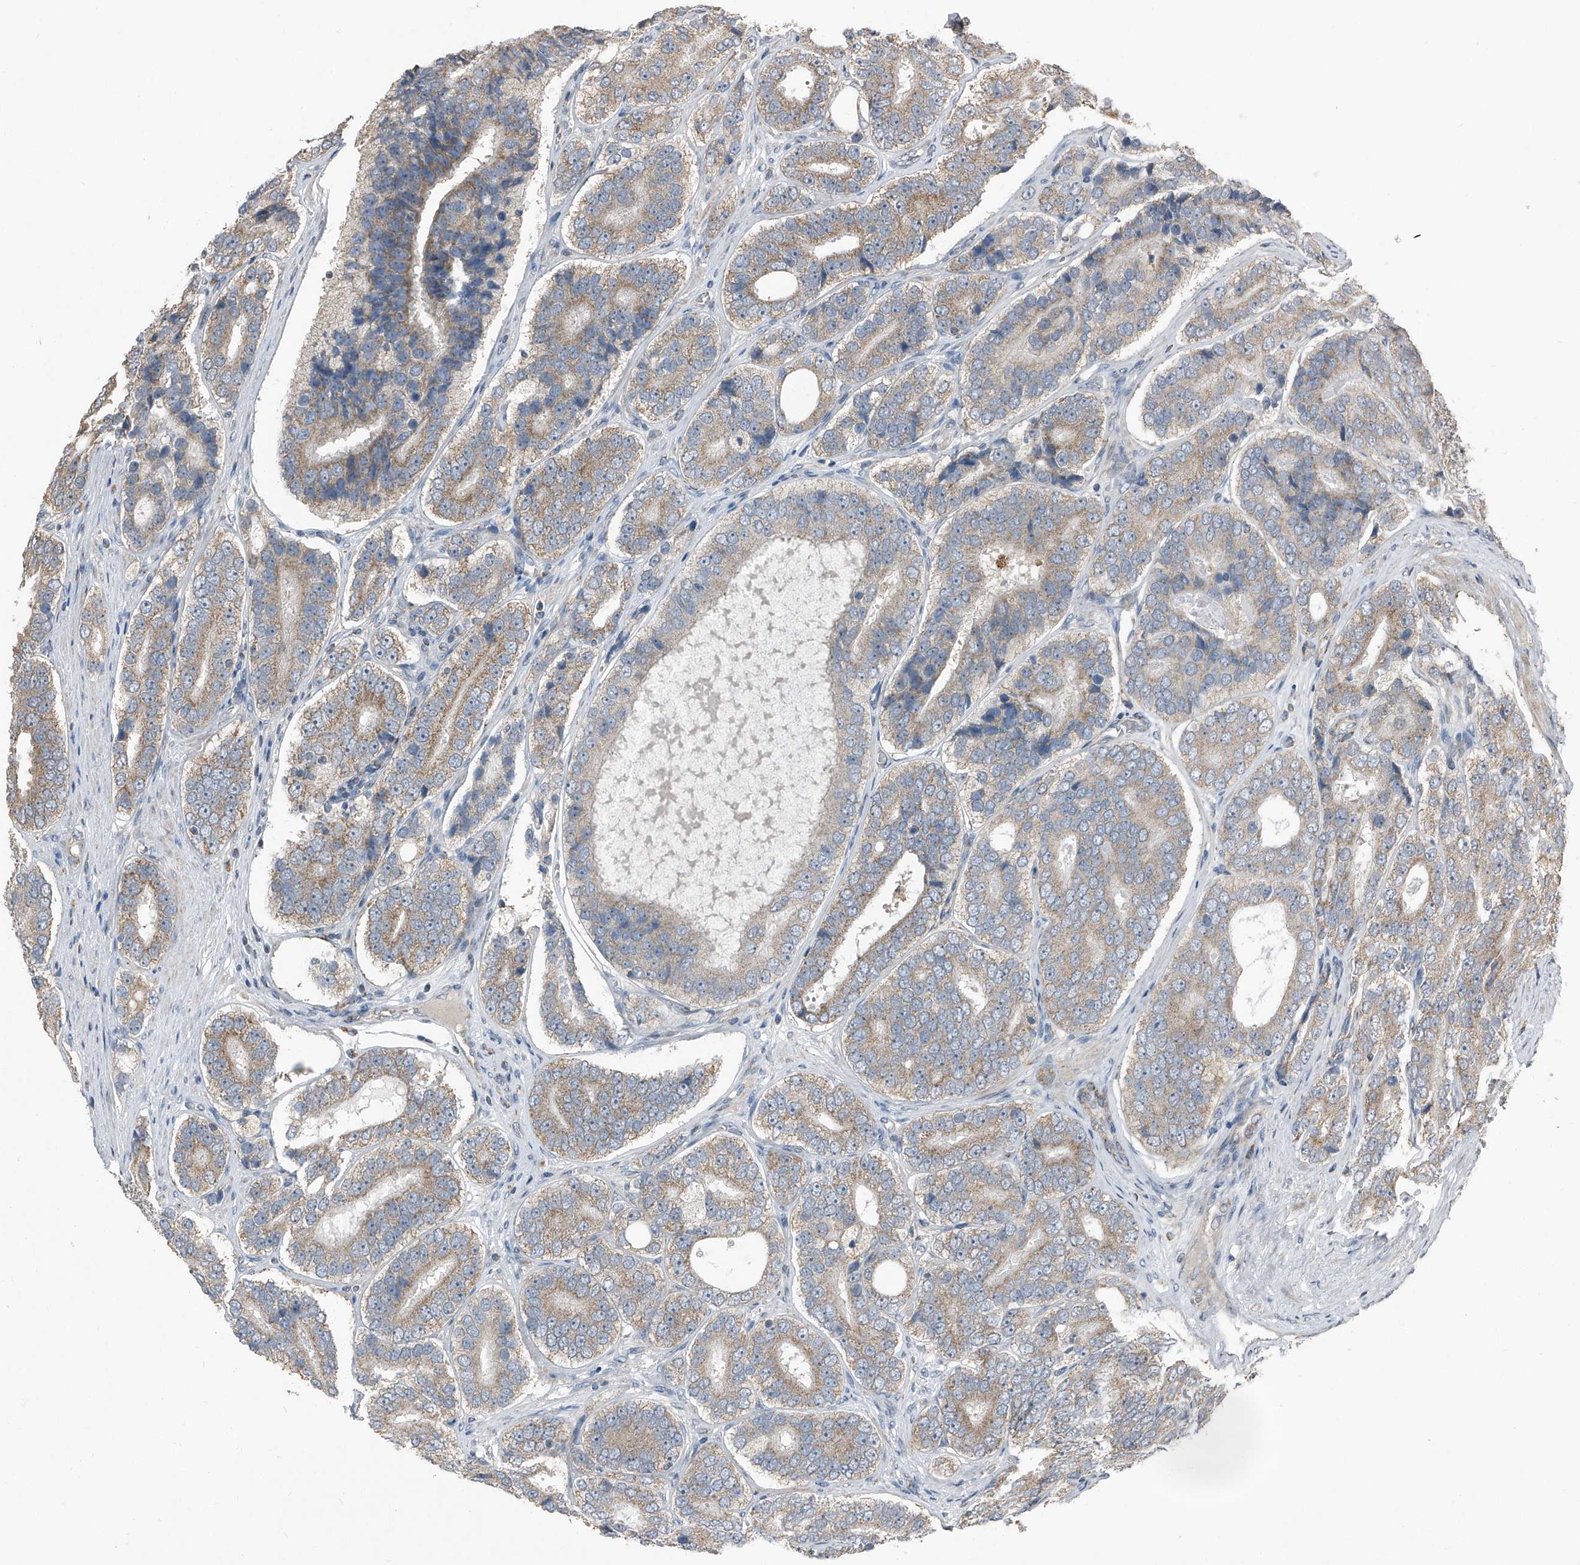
{"staining": {"intensity": "moderate", "quantity": ">75%", "location": "cytoplasmic/membranous"}, "tissue": "prostate cancer", "cell_type": "Tumor cells", "image_type": "cancer", "snomed": [{"axis": "morphology", "description": "Adenocarcinoma, High grade"}, {"axis": "topography", "description": "Prostate"}], "caption": "Prostate adenocarcinoma (high-grade) was stained to show a protein in brown. There is medium levels of moderate cytoplasmic/membranous positivity in approximately >75% of tumor cells. The staining was performed using DAB to visualize the protein expression in brown, while the nuclei were stained in blue with hematoxylin (Magnification: 20x).", "gene": "CHRNA7", "patient": {"sex": "male", "age": 56}}